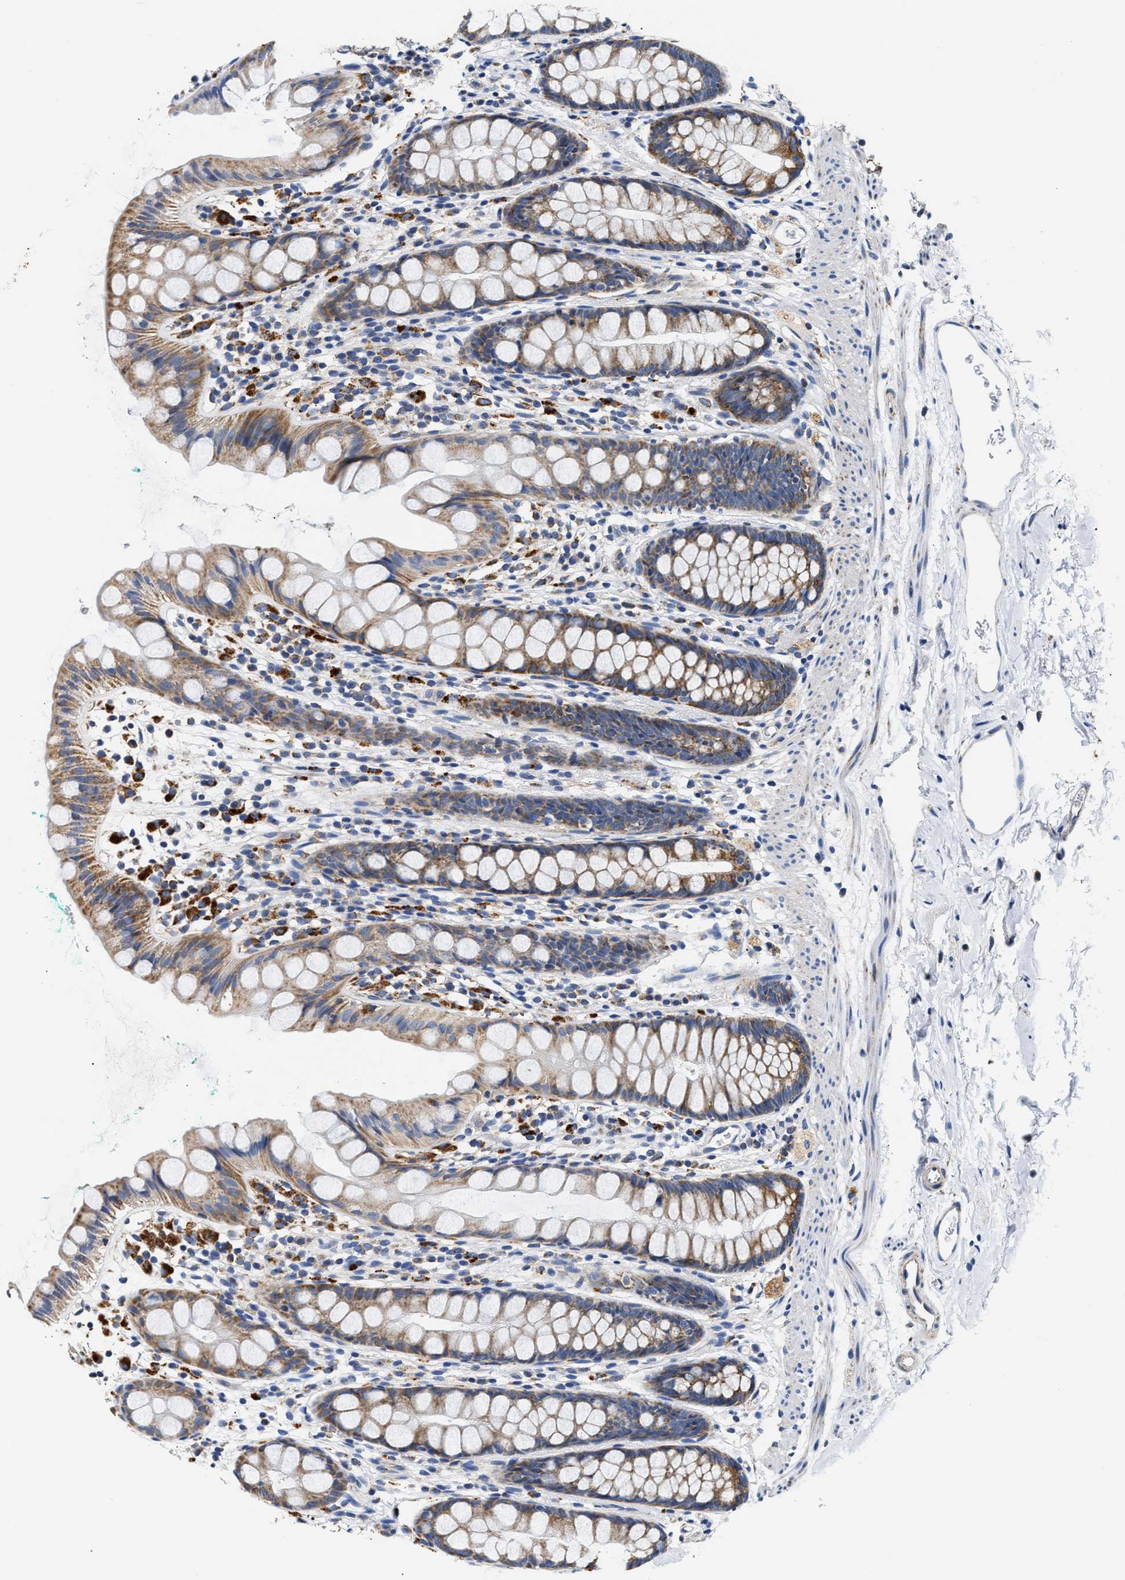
{"staining": {"intensity": "moderate", "quantity": ">75%", "location": "cytoplasmic/membranous"}, "tissue": "rectum", "cell_type": "Glandular cells", "image_type": "normal", "snomed": [{"axis": "morphology", "description": "Normal tissue, NOS"}, {"axis": "topography", "description": "Rectum"}], "caption": "Immunohistochemical staining of normal rectum demonstrates medium levels of moderate cytoplasmic/membranous expression in about >75% of glandular cells.", "gene": "ACADVL", "patient": {"sex": "female", "age": 65}}